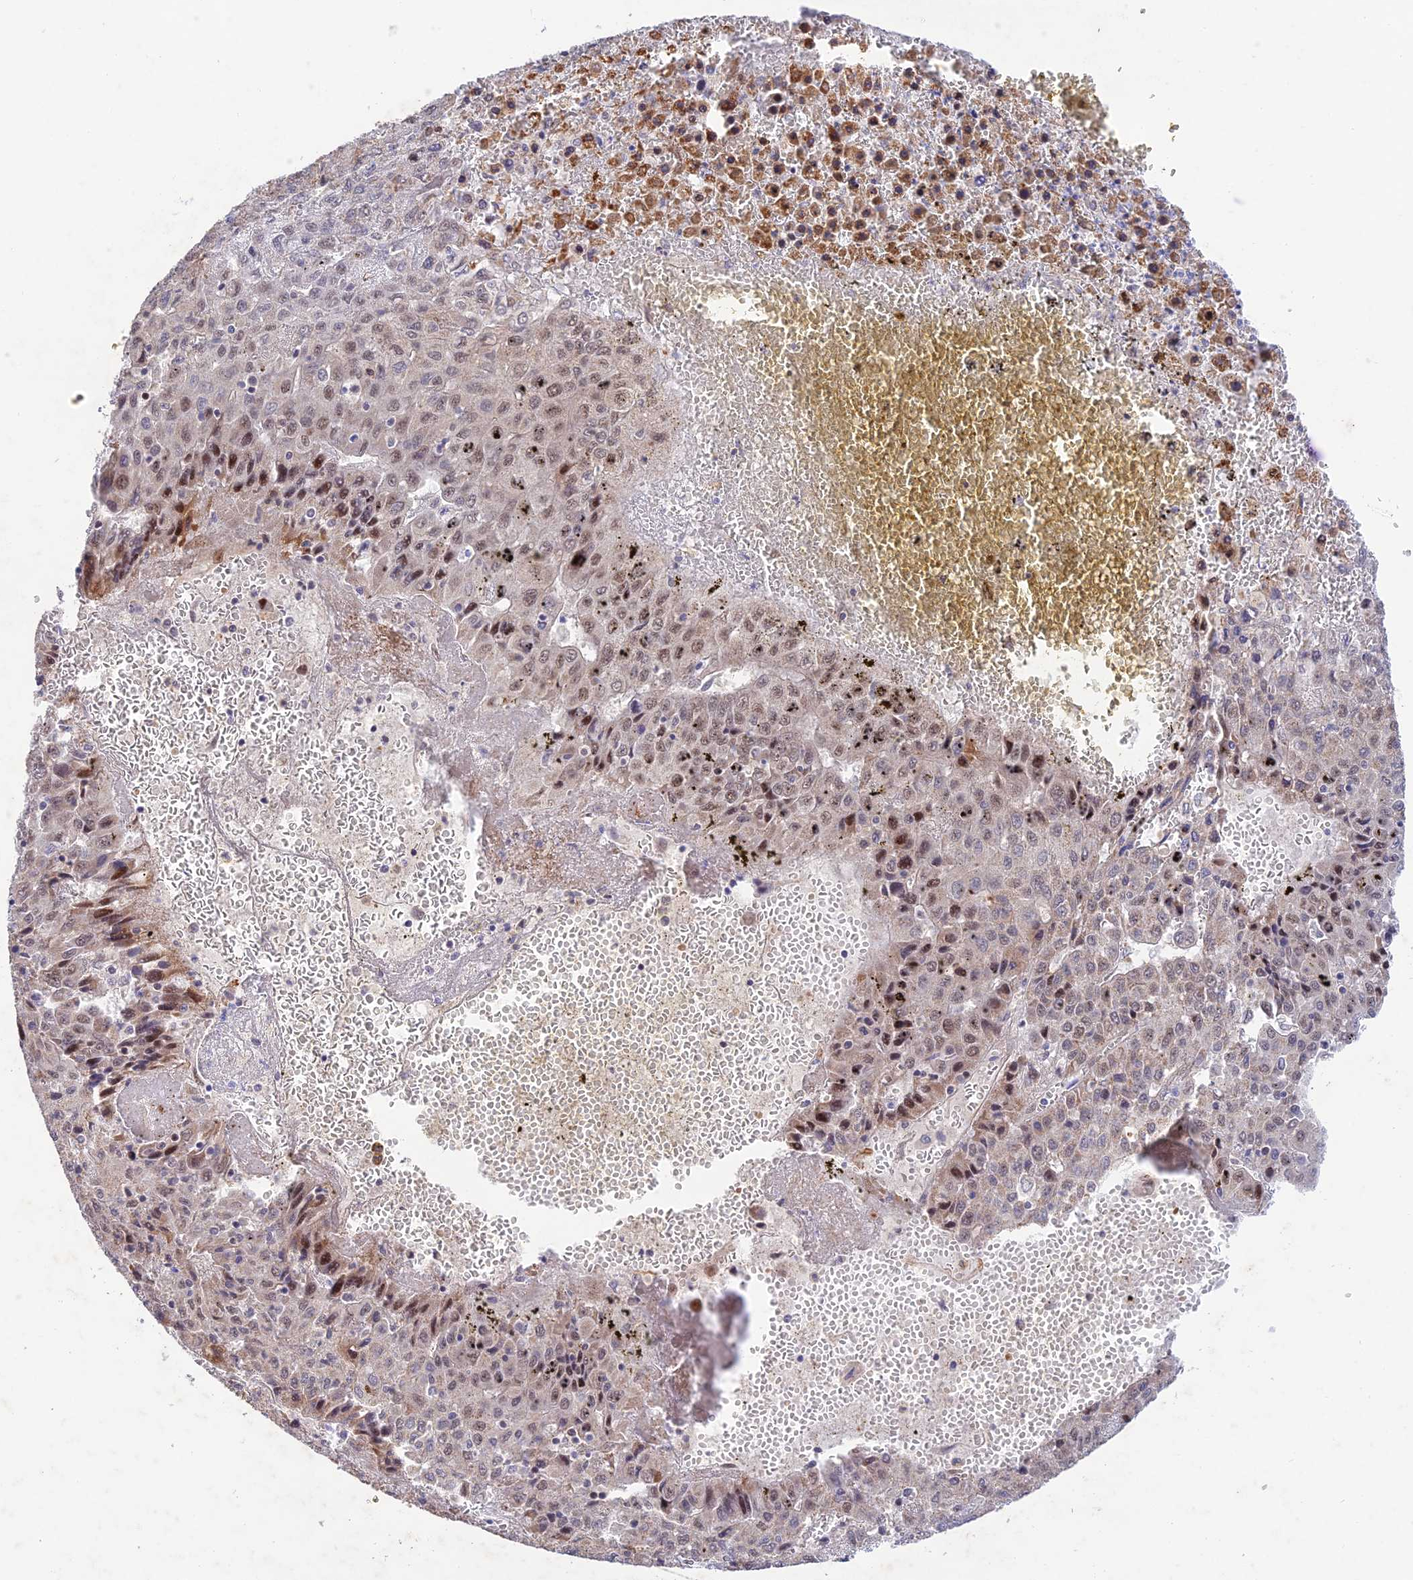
{"staining": {"intensity": "moderate", "quantity": ">75%", "location": "nuclear"}, "tissue": "liver cancer", "cell_type": "Tumor cells", "image_type": "cancer", "snomed": [{"axis": "morphology", "description": "Carcinoma, Hepatocellular, NOS"}, {"axis": "topography", "description": "Liver"}], "caption": "Hepatocellular carcinoma (liver) was stained to show a protein in brown. There is medium levels of moderate nuclear expression in approximately >75% of tumor cells. The protein of interest is shown in brown color, while the nuclei are stained blue.", "gene": "WDR55", "patient": {"sex": "female", "age": 53}}